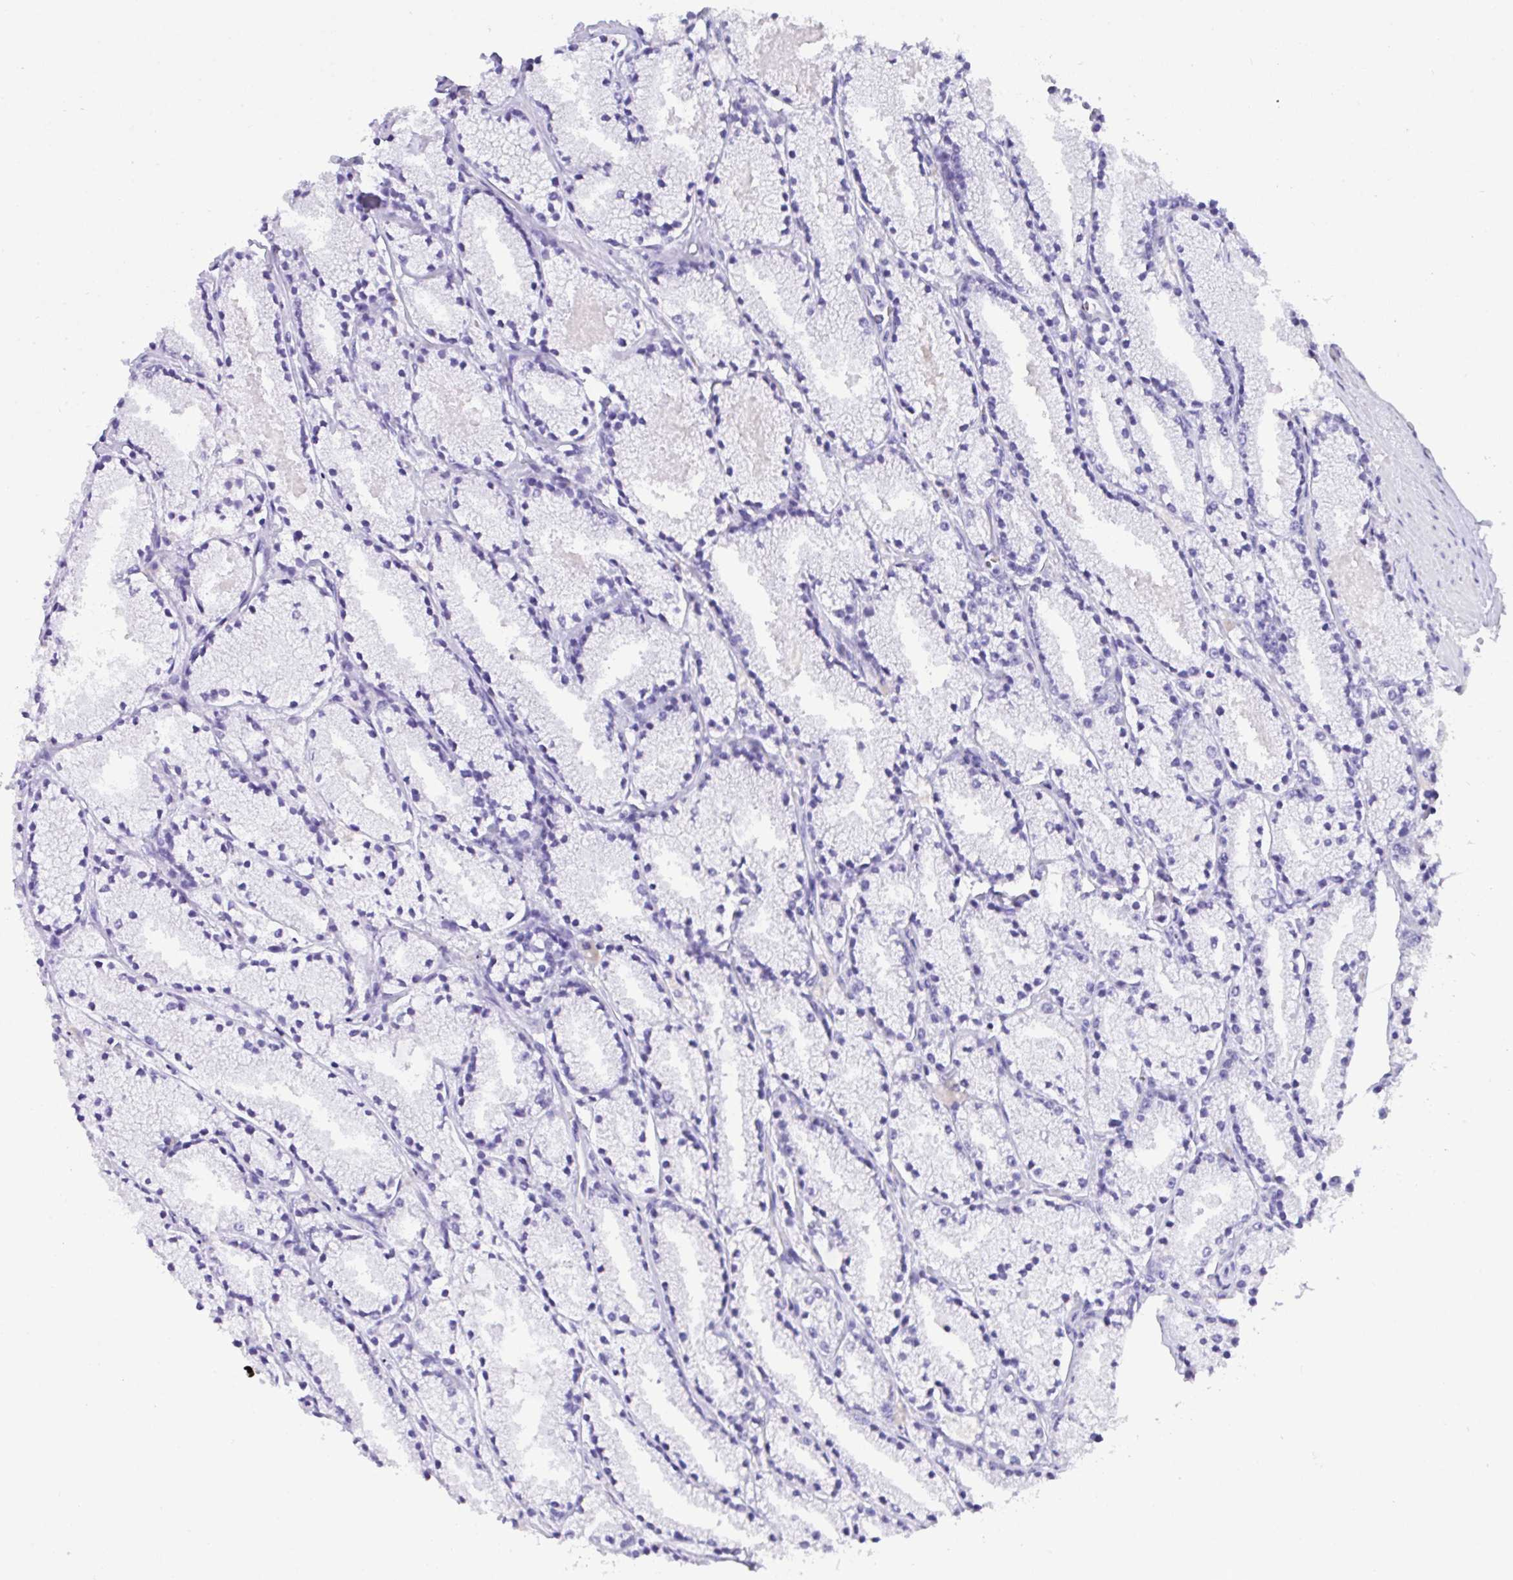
{"staining": {"intensity": "negative", "quantity": "none", "location": "none"}, "tissue": "prostate cancer", "cell_type": "Tumor cells", "image_type": "cancer", "snomed": [{"axis": "morphology", "description": "Adenocarcinoma, High grade"}, {"axis": "topography", "description": "Prostate"}], "caption": "This is an immunohistochemistry photomicrograph of prostate cancer (high-grade adenocarcinoma). There is no positivity in tumor cells.", "gene": "AKR1D1", "patient": {"sex": "male", "age": 63}}